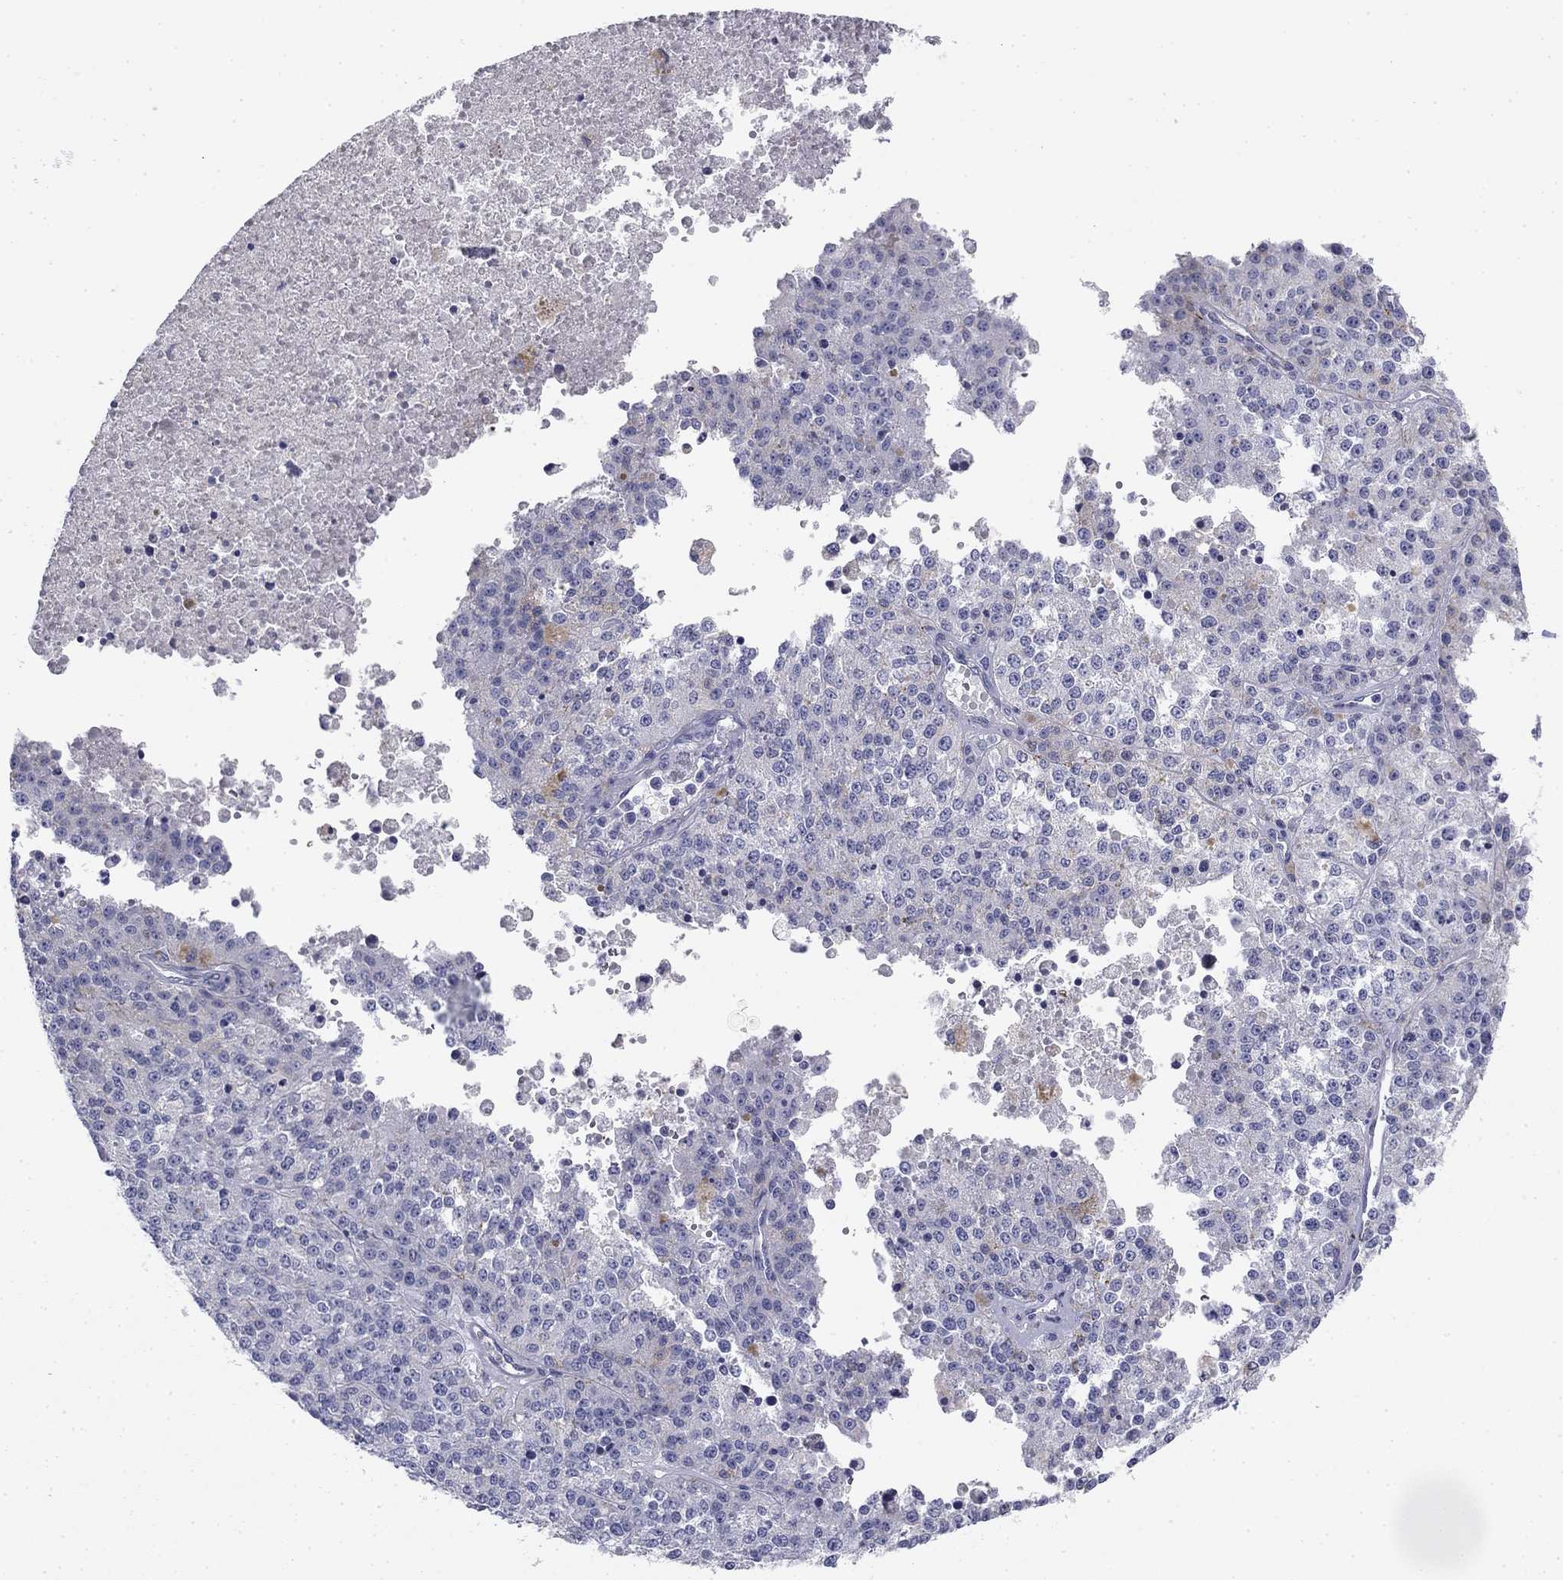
{"staining": {"intensity": "weak", "quantity": "<25%", "location": "cytoplasmic/membranous"}, "tissue": "melanoma", "cell_type": "Tumor cells", "image_type": "cancer", "snomed": [{"axis": "morphology", "description": "Malignant melanoma, Metastatic site"}, {"axis": "topography", "description": "Lymph node"}], "caption": "An immunohistochemistry micrograph of melanoma is shown. There is no staining in tumor cells of melanoma. (DAB IHC with hematoxylin counter stain).", "gene": "SEPTIN3", "patient": {"sex": "female", "age": 64}}